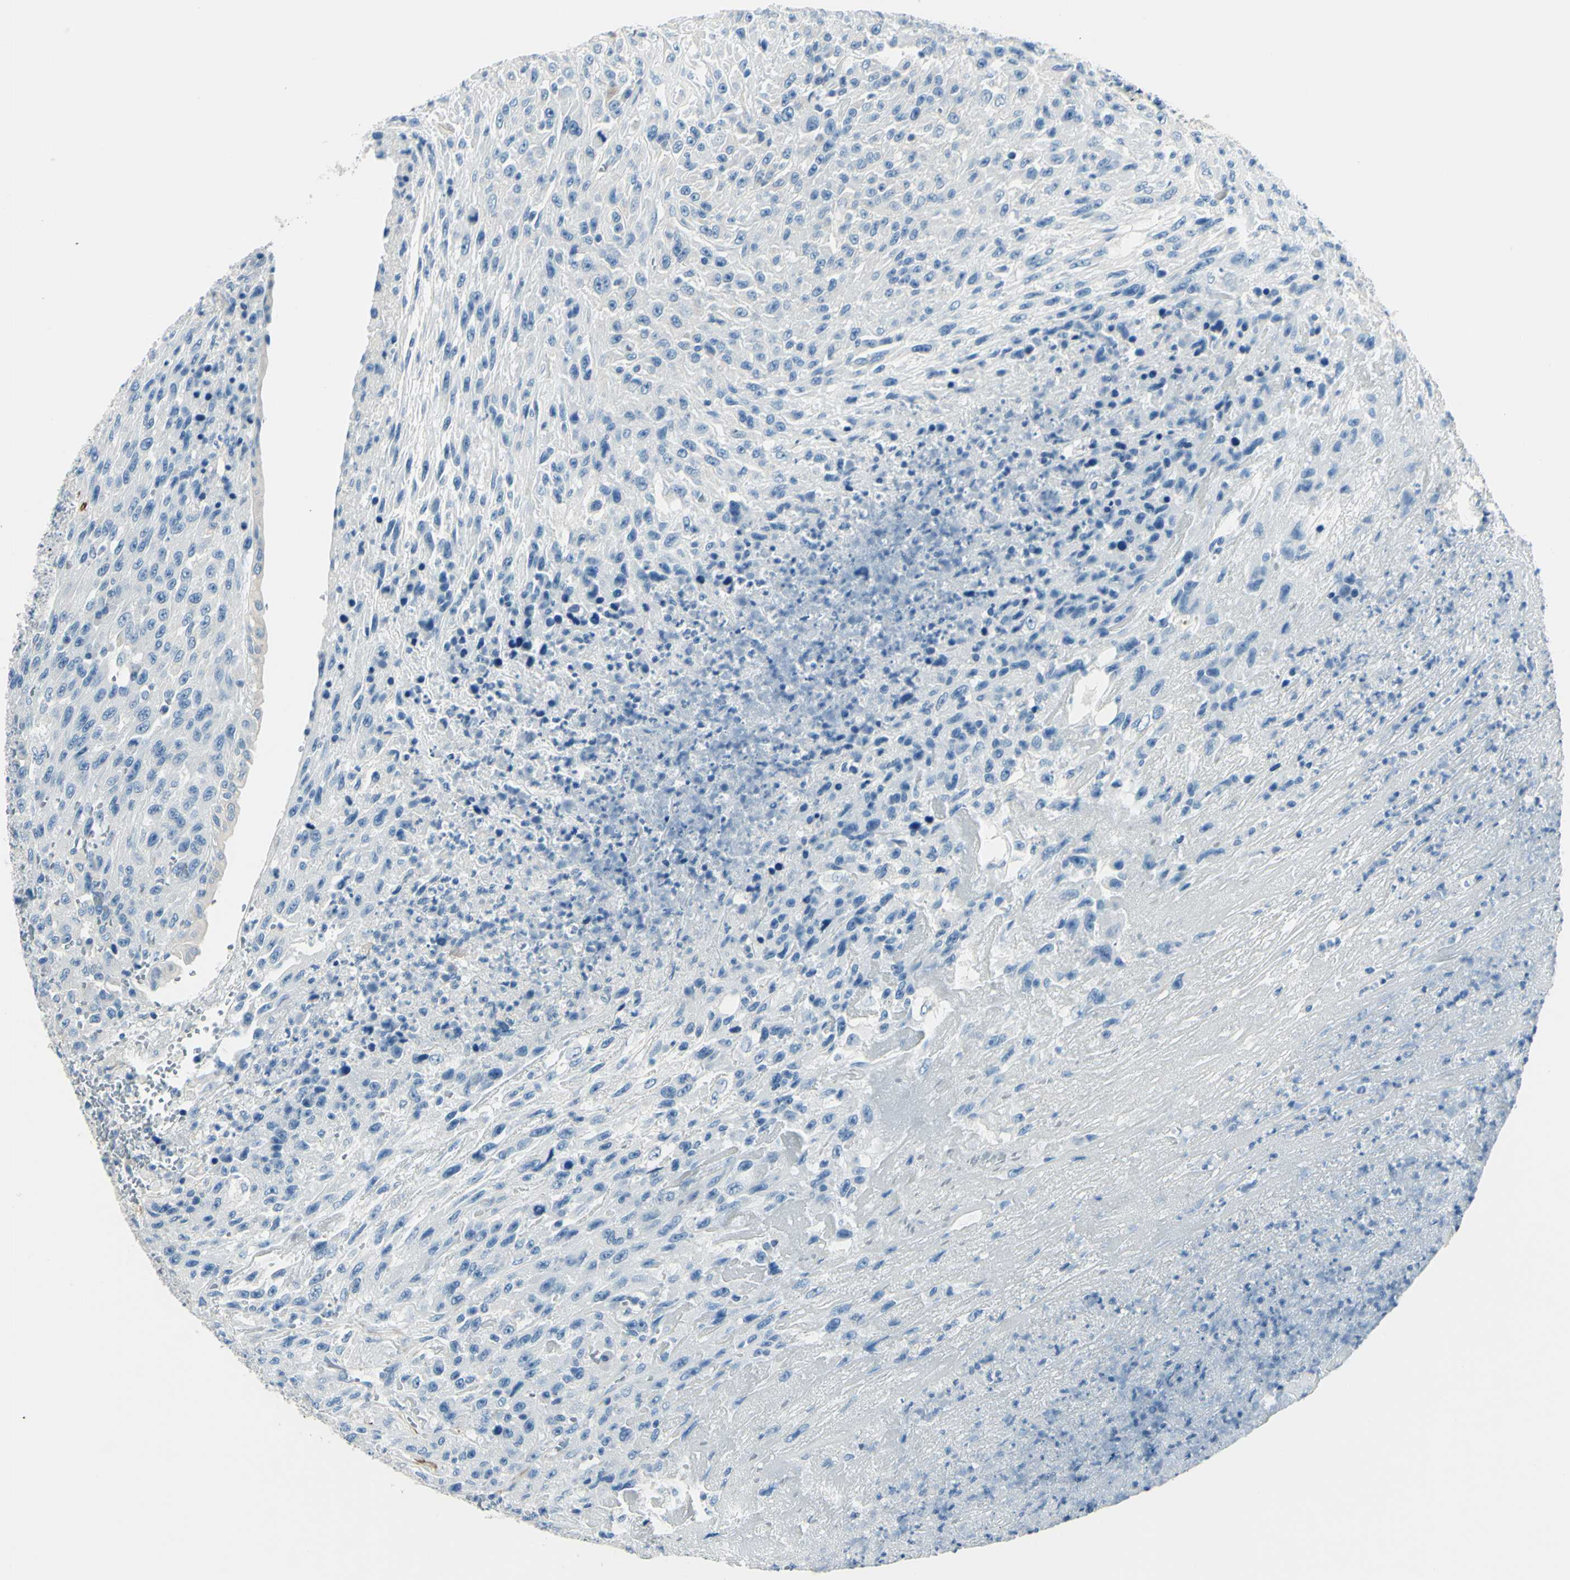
{"staining": {"intensity": "negative", "quantity": "none", "location": "none"}, "tissue": "urothelial cancer", "cell_type": "Tumor cells", "image_type": "cancer", "snomed": [{"axis": "morphology", "description": "Urothelial carcinoma, High grade"}, {"axis": "topography", "description": "Urinary bladder"}], "caption": "Immunohistochemistry (IHC) photomicrograph of urothelial carcinoma (high-grade) stained for a protein (brown), which demonstrates no positivity in tumor cells.", "gene": "CDH15", "patient": {"sex": "male", "age": 66}}